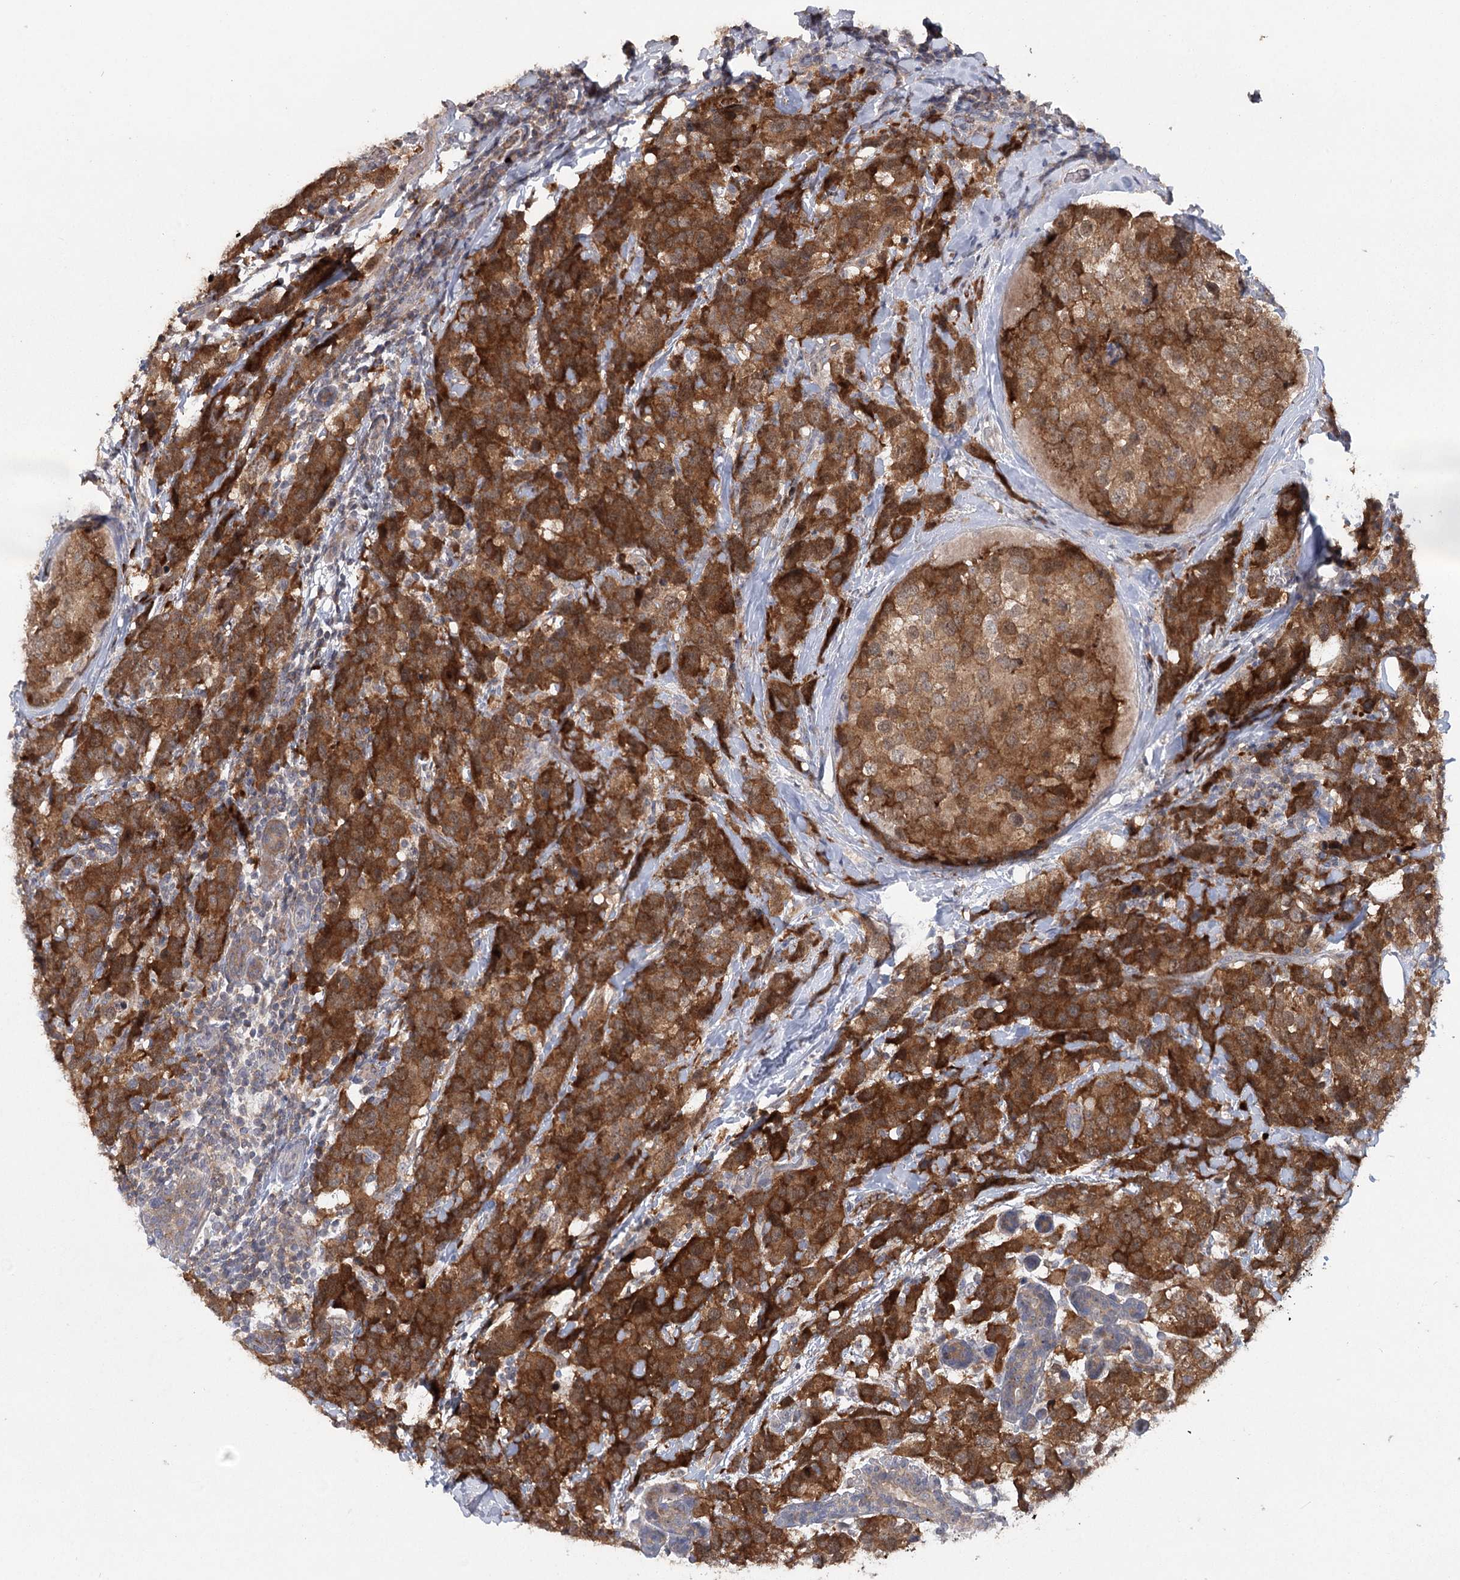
{"staining": {"intensity": "strong", "quantity": ">75%", "location": "cytoplasmic/membranous"}, "tissue": "breast cancer", "cell_type": "Tumor cells", "image_type": "cancer", "snomed": [{"axis": "morphology", "description": "Lobular carcinoma"}, {"axis": "topography", "description": "Breast"}], "caption": "Immunohistochemical staining of breast lobular carcinoma demonstrates strong cytoplasmic/membranous protein expression in about >75% of tumor cells.", "gene": "MAP3K13", "patient": {"sex": "female", "age": 59}}